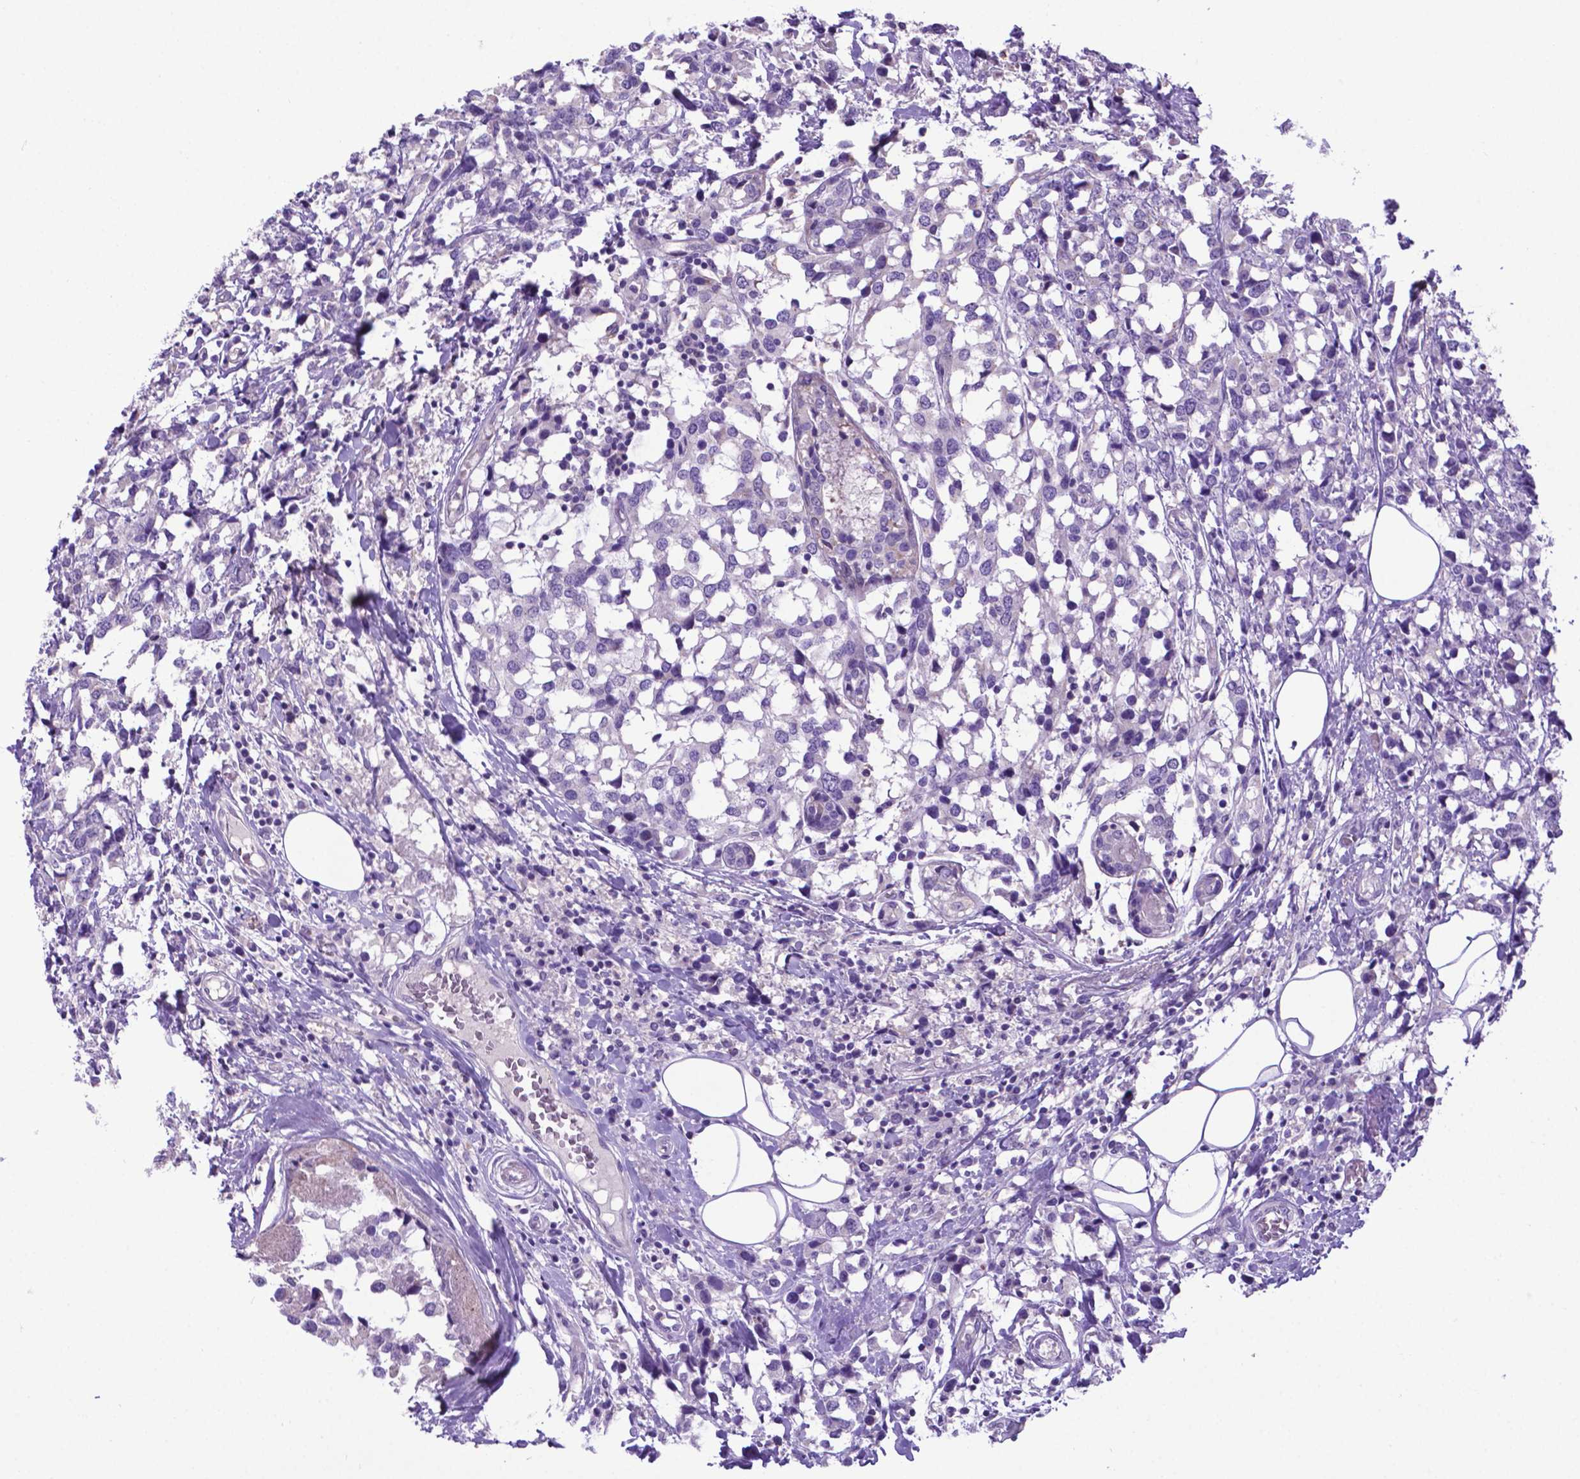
{"staining": {"intensity": "negative", "quantity": "none", "location": "none"}, "tissue": "breast cancer", "cell_type": "Tumor cells", "image_type": "cancer", "snomed": [{"axis": "morphology", "description": "Lobular carcinoma"}, {"axis": "topography", "description": "Breast"}], "caption": "IHC of lobular carcinoma (breast) displays no positivity in tumor cells.", "gene": "ADRA2B", "patient": {"sex": "female", "age": 59}}